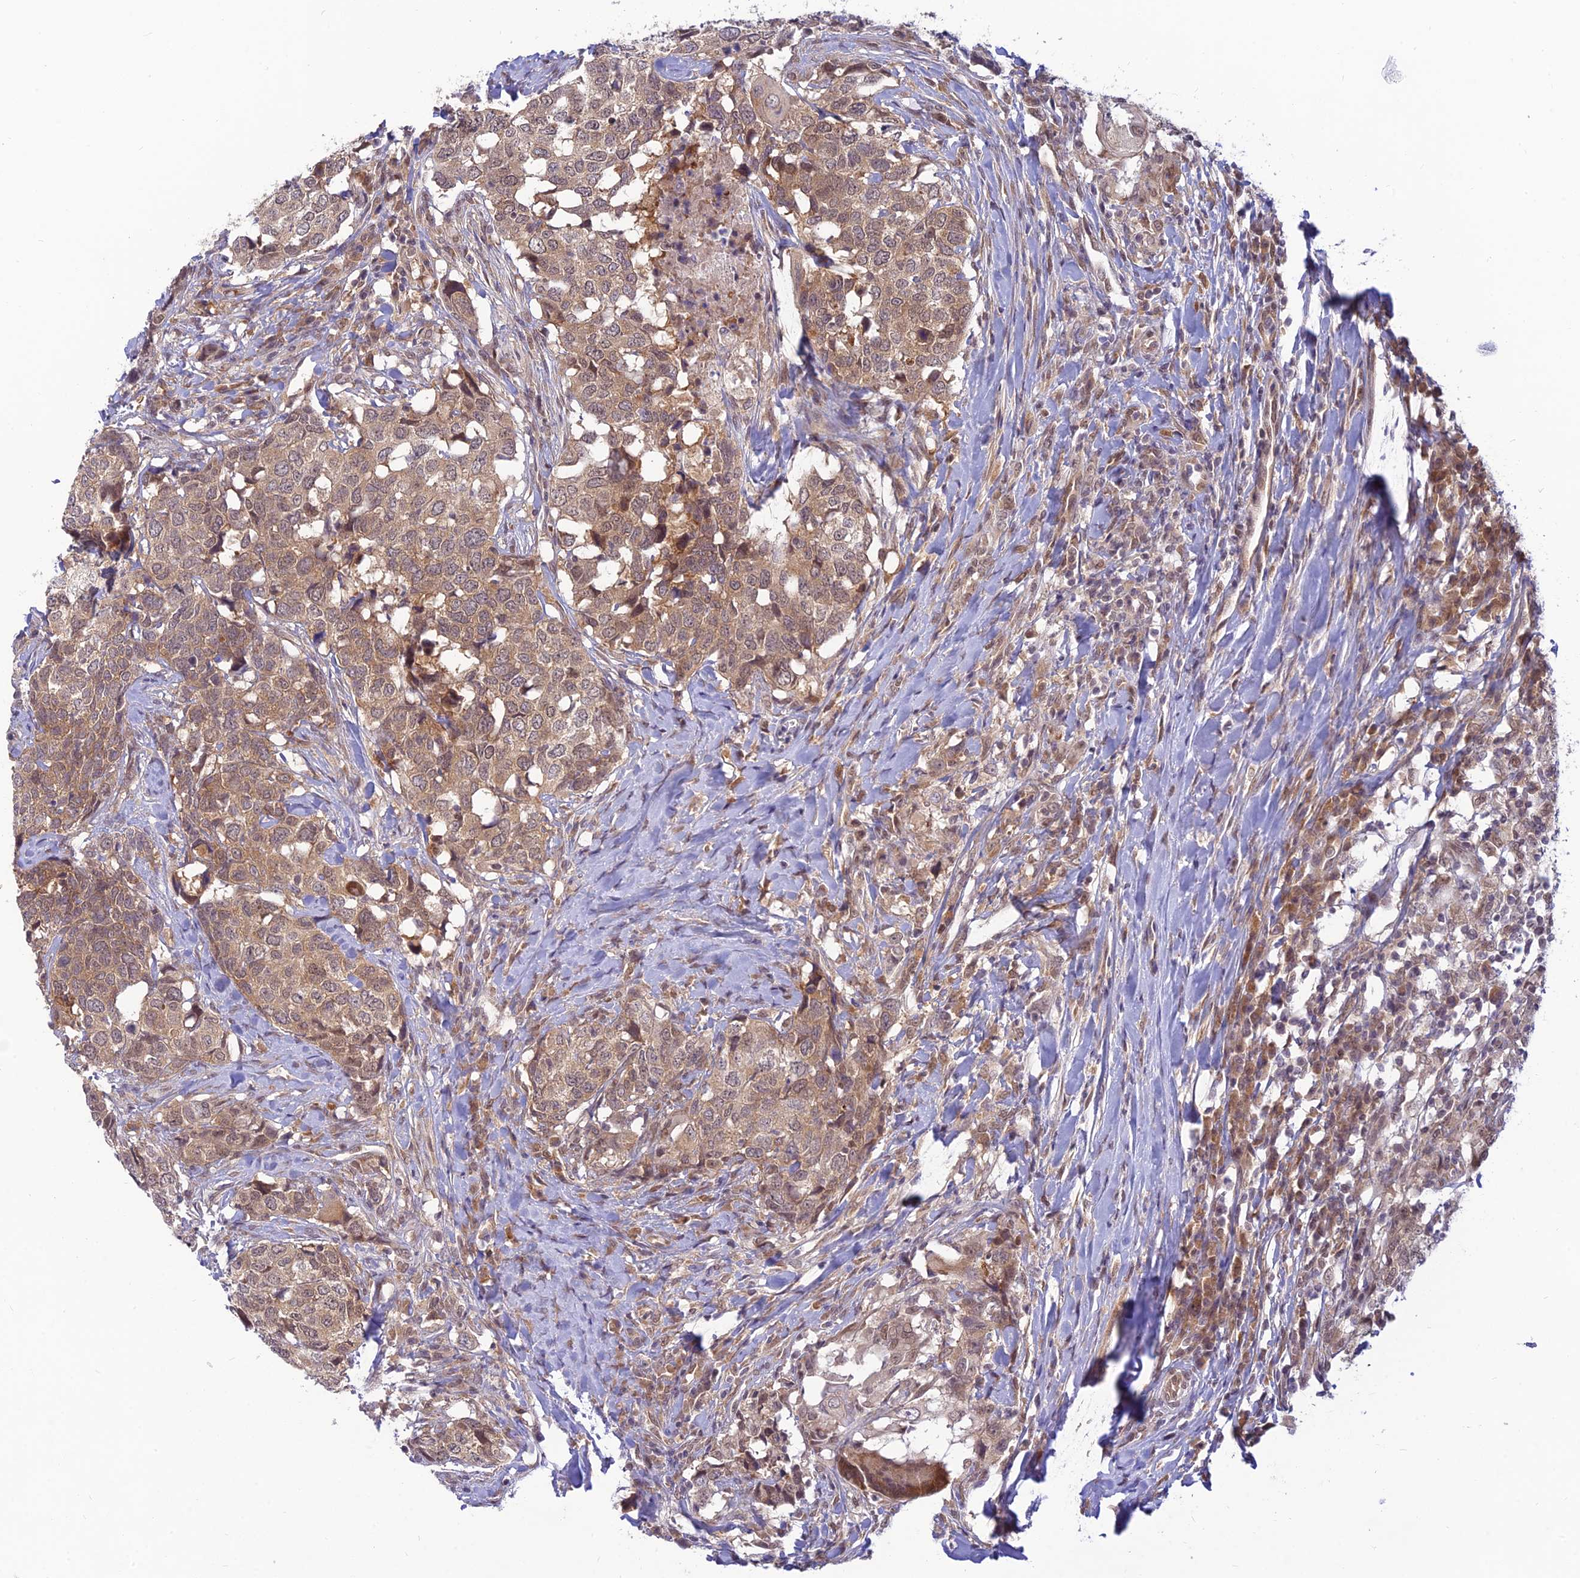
{"staining": {"intensity": "weak", "quantity": ">75%", "location": "cytoplasmic/membranous"}, "tissue": "head and neck cancer", "cell_type": "Tumor cells", "image_type": "cancer", "snomed": [{"axis": "morphology", "description": "Squamous cell carcinoma, NOS"}, {"axis": "topography", "description": "Head-Neck"}], "caption": "Immunohistochemical staining of head and neck cancer (squamous cell carcinoma) demonstrates low levels of weak cytoplasmic/membranous protein staining in about >75% of tumor cells.", "gene": "SKIC8", "patient": {"sex": "male", "age": 66}}